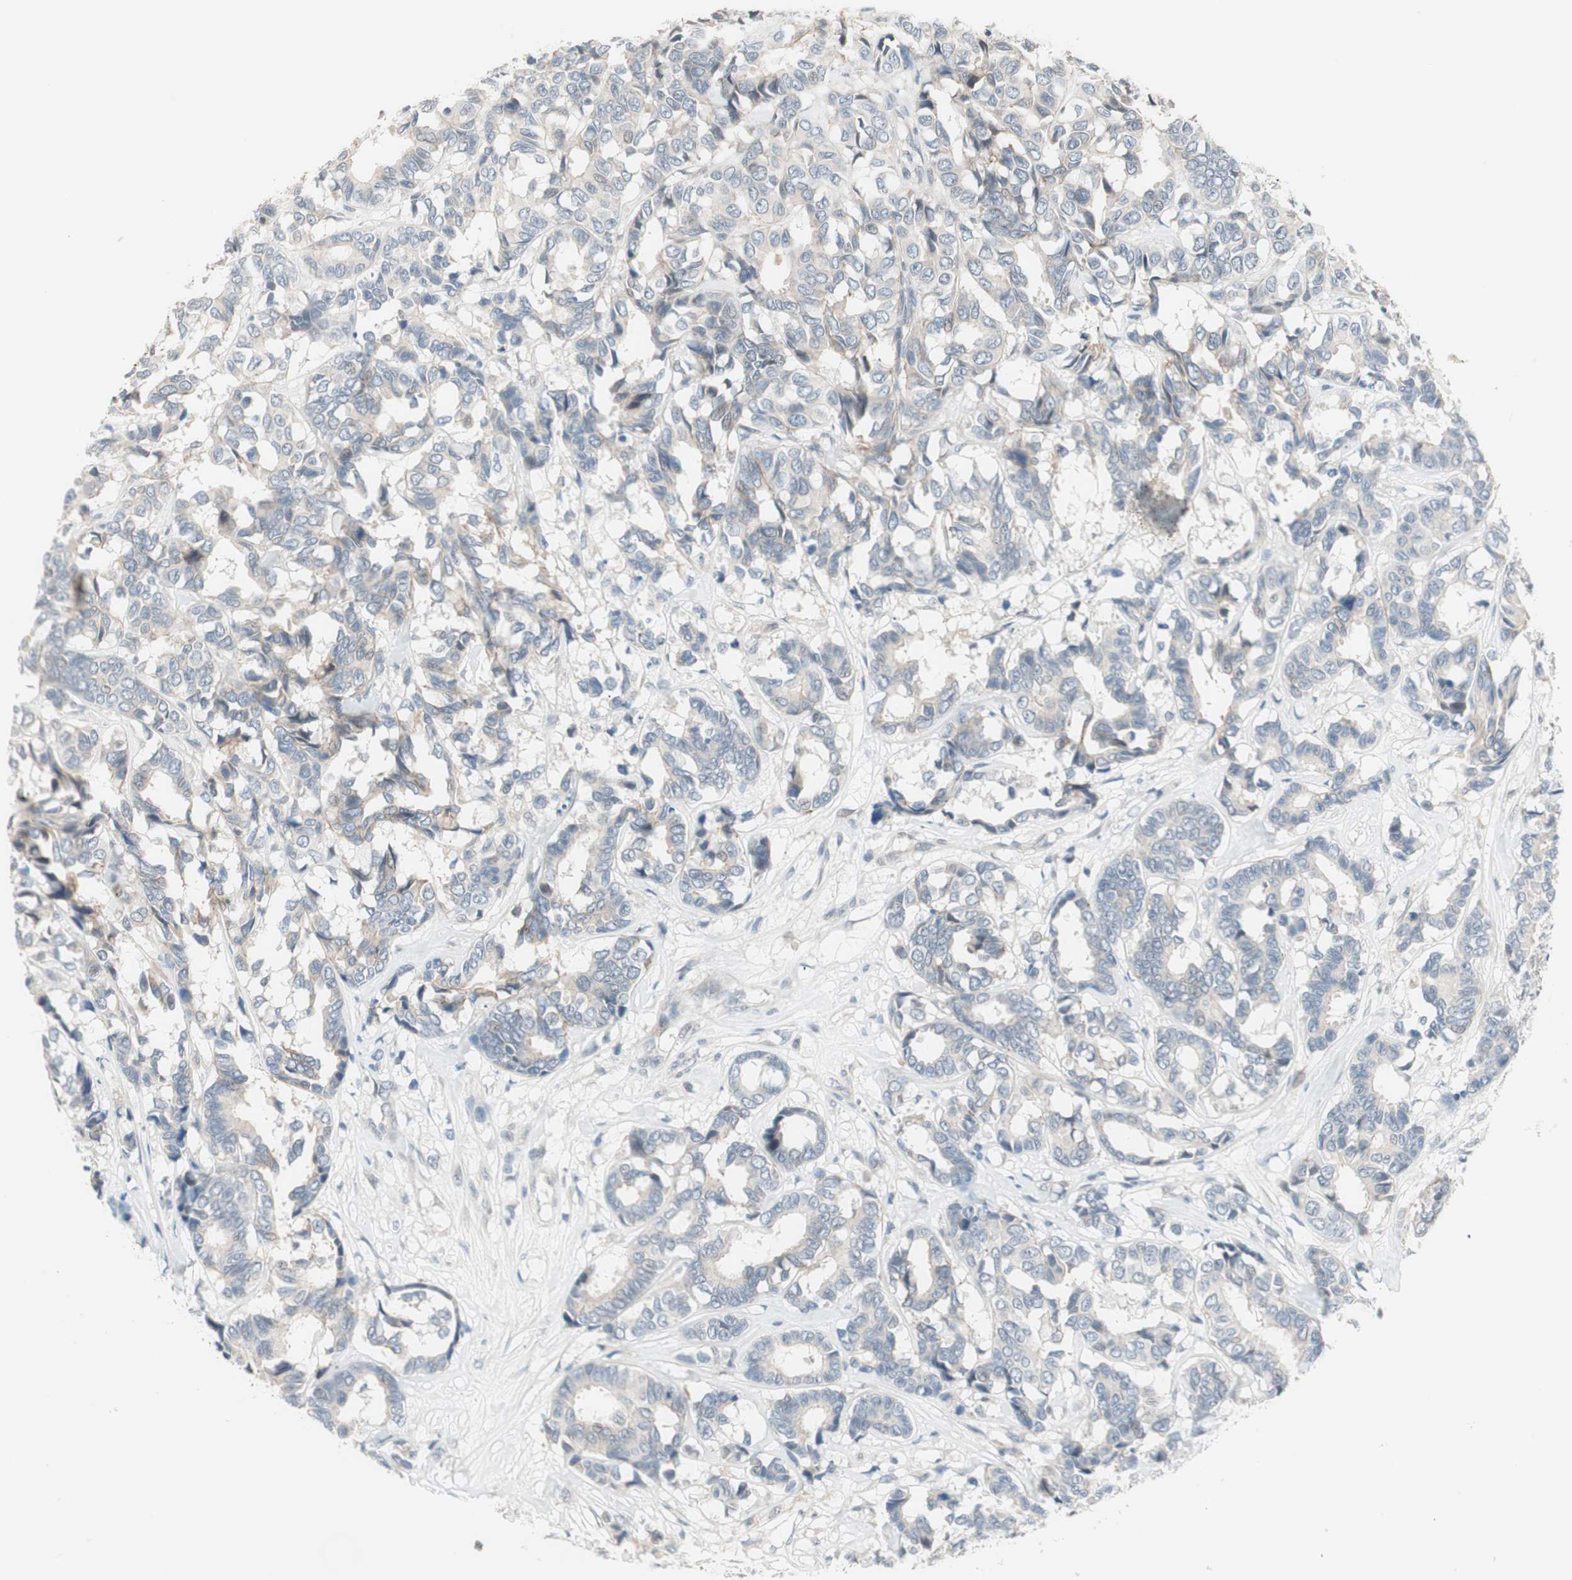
{"staining": {"intensity": "negative", "quantity": "none", "location": "none"}, "tissue": "breast cancer", "cell_type": "Tumor cells", "image_type": "cancer", "snomed": [{"axis": "morphology", "description": "Duct carcinoma"}, {"axis": "topography", "description": "Breast"}], "caption": "Tumor cells are negative for brown protein staining in invasive ductal carcinoma (breast).", "gene": "ITGB4", "patient": {"sex": "female", "age": 87}}